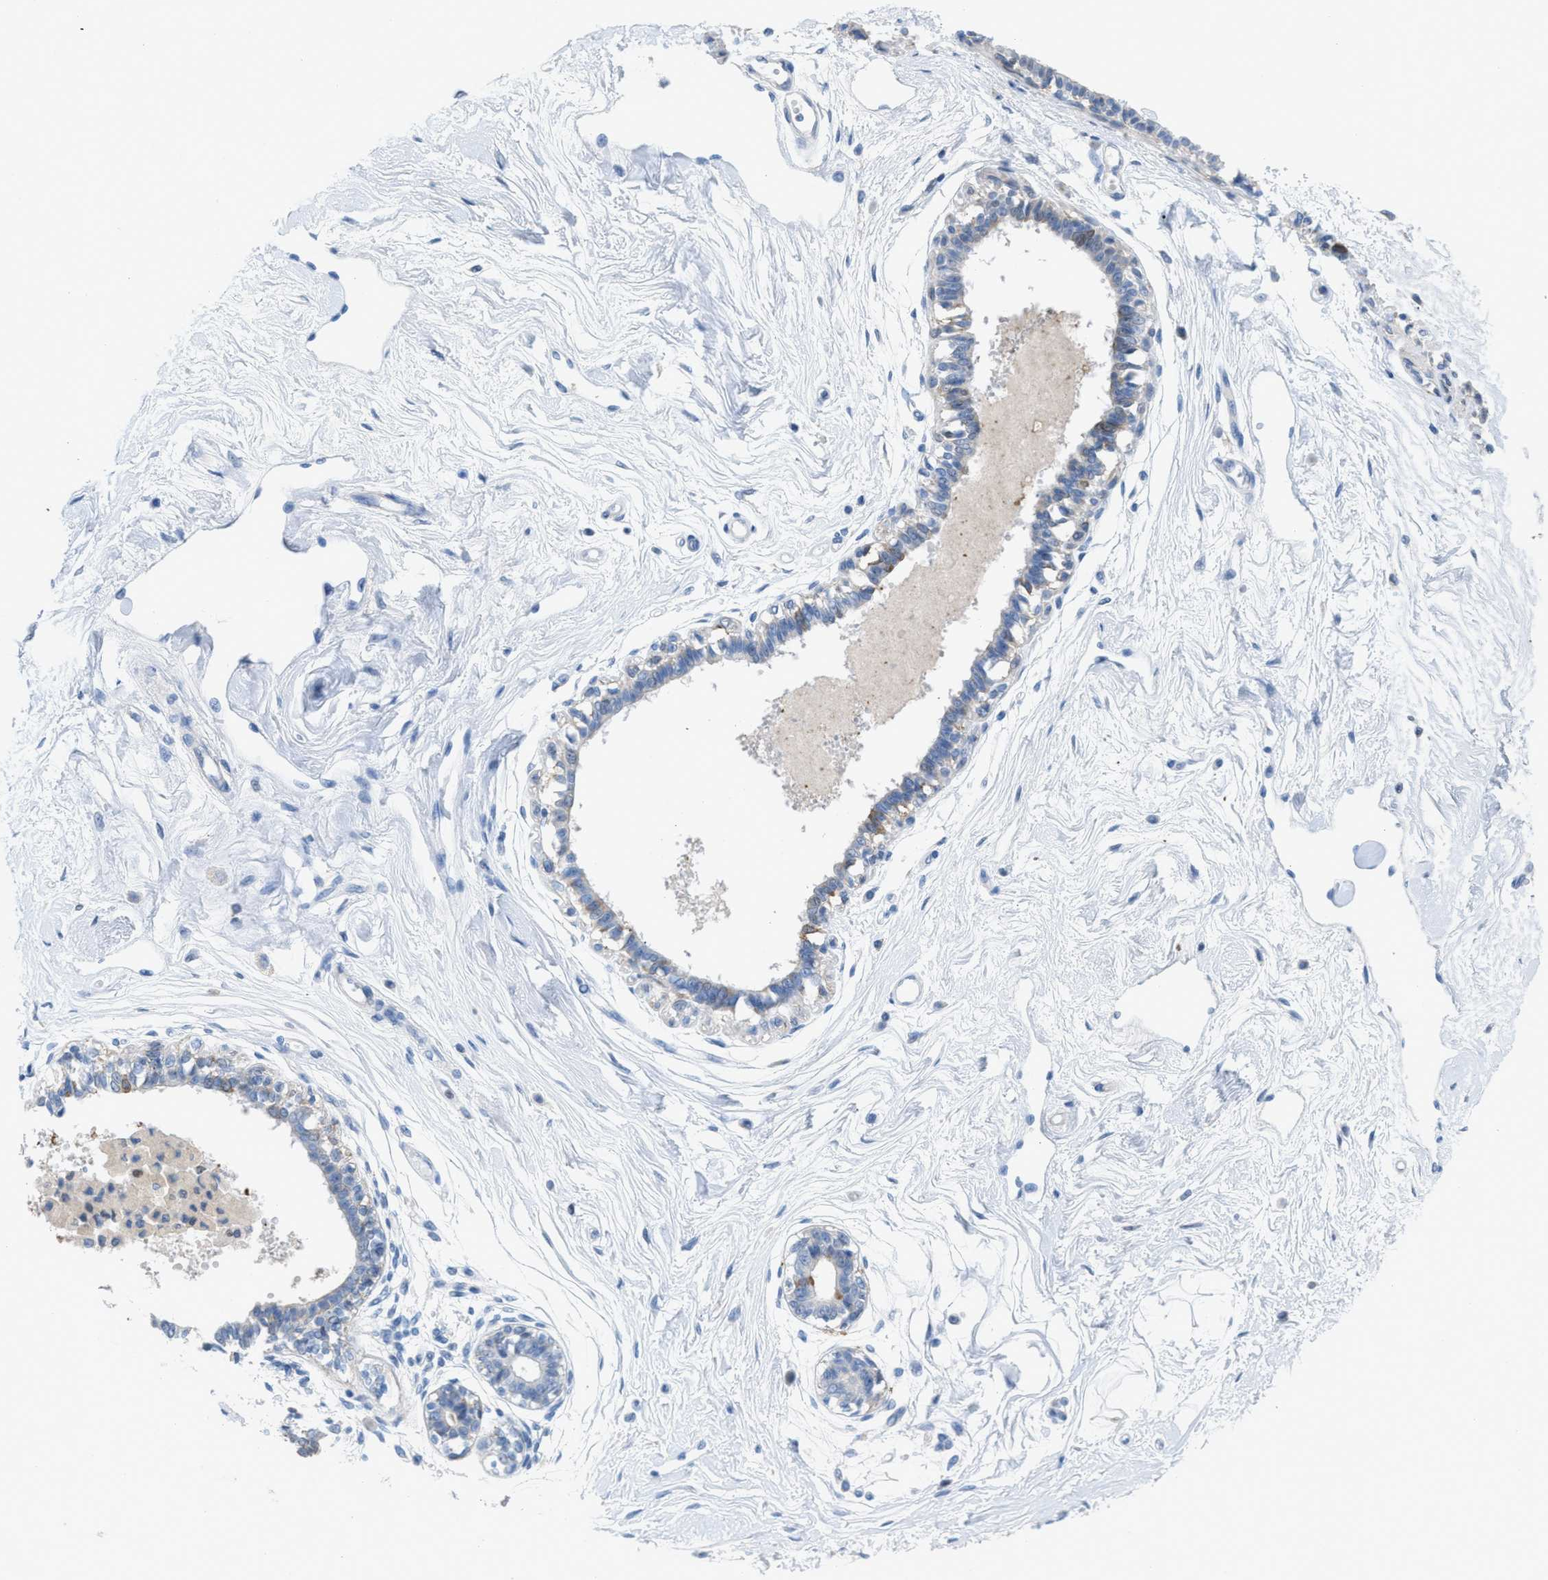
{"staining": {"intensity": "negative", "quantity": "none", "location": "none"}, "tissue": "breast", "cell_type": "Adipocytes", "image_type": "normal", "snomed": [{"axis": "morphology", "description": "Normal tissue, NOS"}, {"axis": "topography", "description": "Breast"}], "caption": "A high-resolution histopathology image shows immunohistochemistry staining of unremarkable breast, which reveals no significant staining in adipocytes. The staining is performed using DAB (3,3'-diaminobenzidine) brown chromogen with nuclei counter-stained in using hematoxylin.", "gene": "PPM1D", "patient": {"sex": "female", "age": 45}}